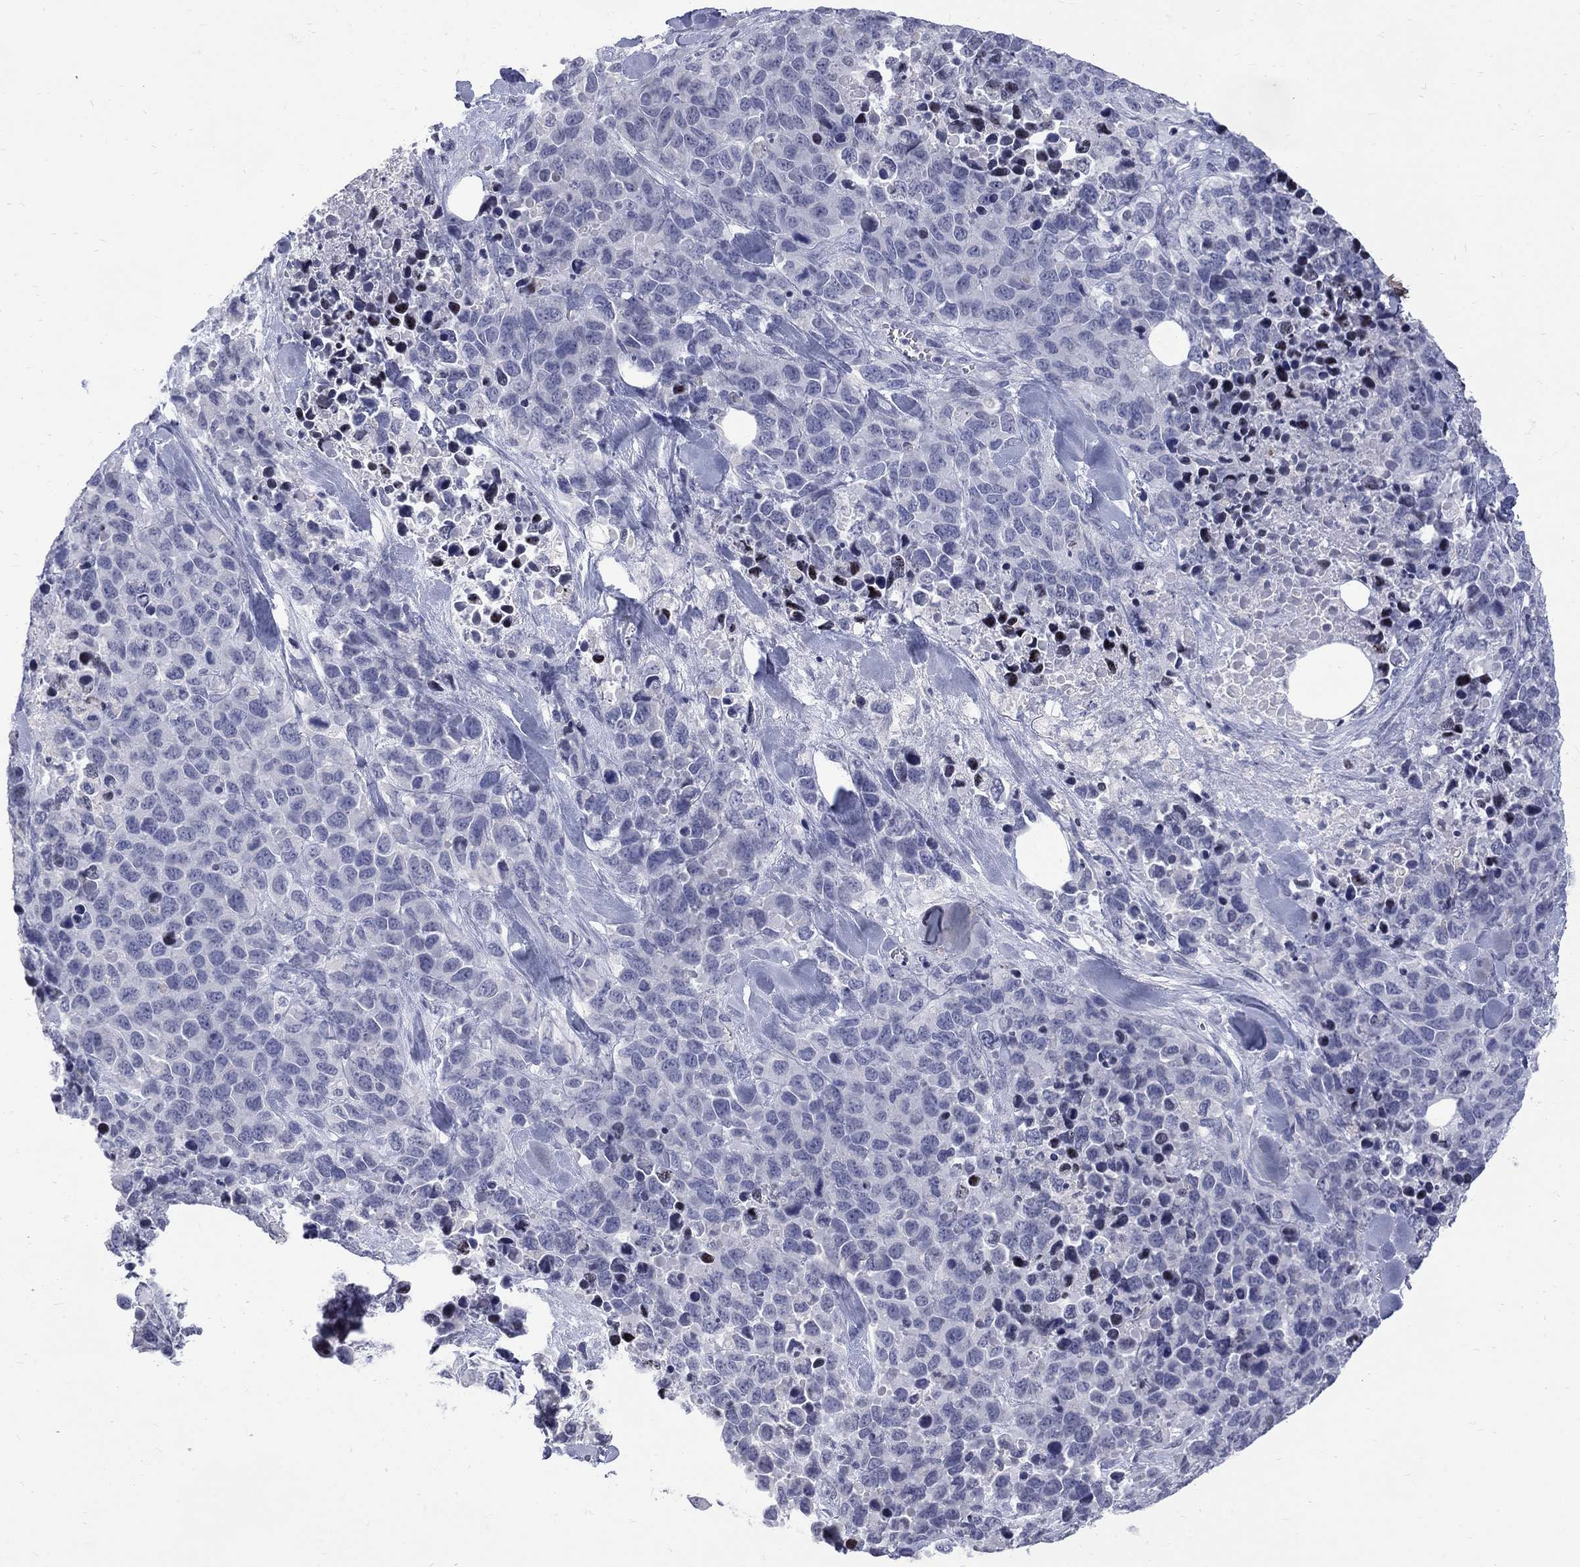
{"staining": {"intensity": "negative", "quantity": "none", "location": "none"}, "tissue": "melanoma", "cell_type": "Tumor cells", "image_type": "cancer", "snomed": [{"axis": "morphology", "description": "Malignant melanoma, Metastatic site"}, {"axis": "topography", "description": "Skin"}], "caption": "Tumor cells are negative for brown protein staining in melanoma. (Brightfield microscopy of DAB (3,3'-diaminobenzidine) IHC at high magnification).", "gene": "CTNND2", "patient": {"sex": "male", "age": 84}}